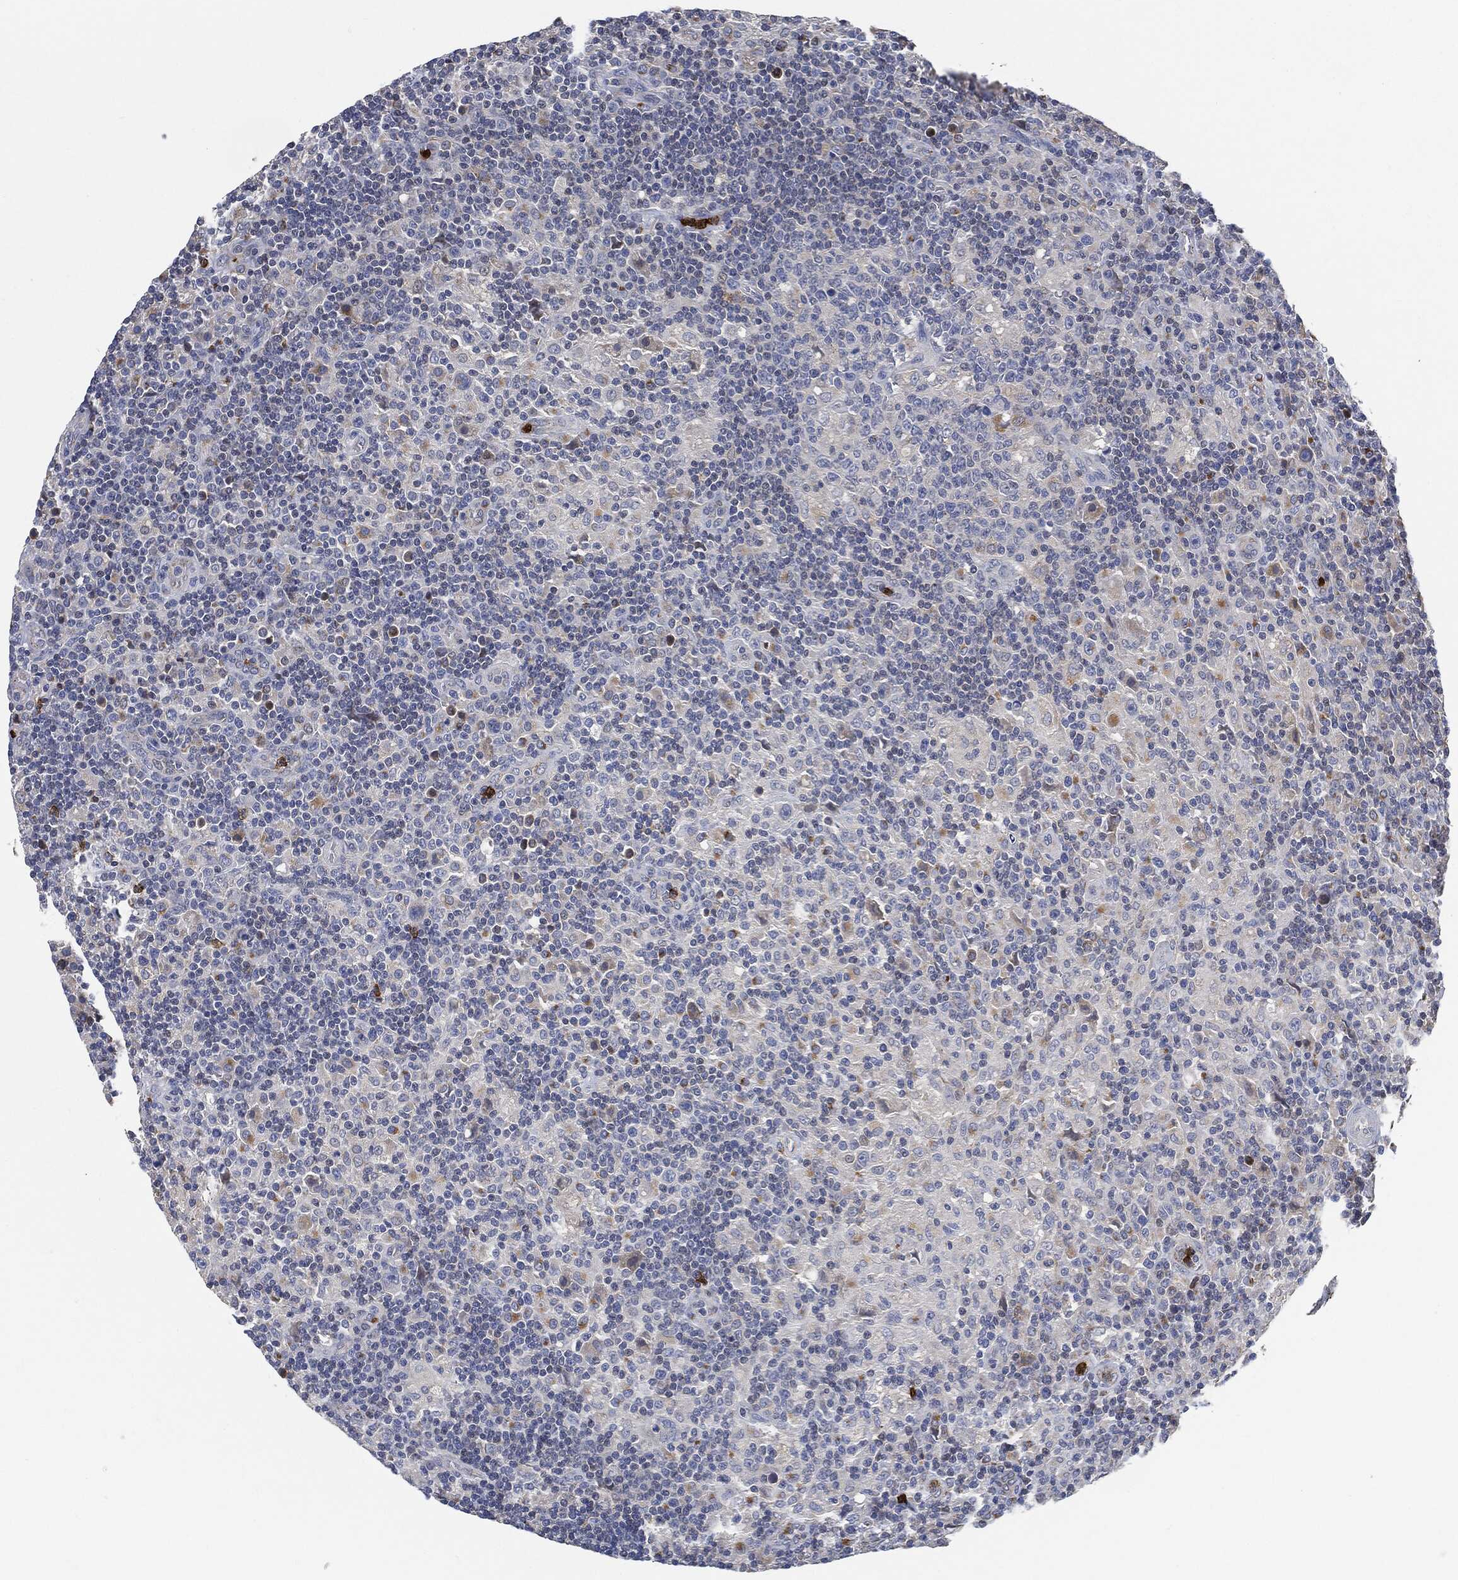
{"staining": {"intensity": "moderate", "quantity": "<25%", "location": "cytoplasmic/membranous"}, "tissue": "lymphoma", "cell_type": "Tumor cells", "image_type": "cancer", "snomed": [{"axis": "morphology", "description": "Hodgkin's disease, NOS"}, {"axis": "topography", "description": "Lymph node"}], "caption": "IHC of human lymphoma reveals low levels of moderate cytoplasmic/membranous expression in about <25% of tumor cells. (DAB IHC, brown staining for protein, blue staining for nuclei).", "gene": "VSIG4", "patient": {"sex": "male", "age": 70}}